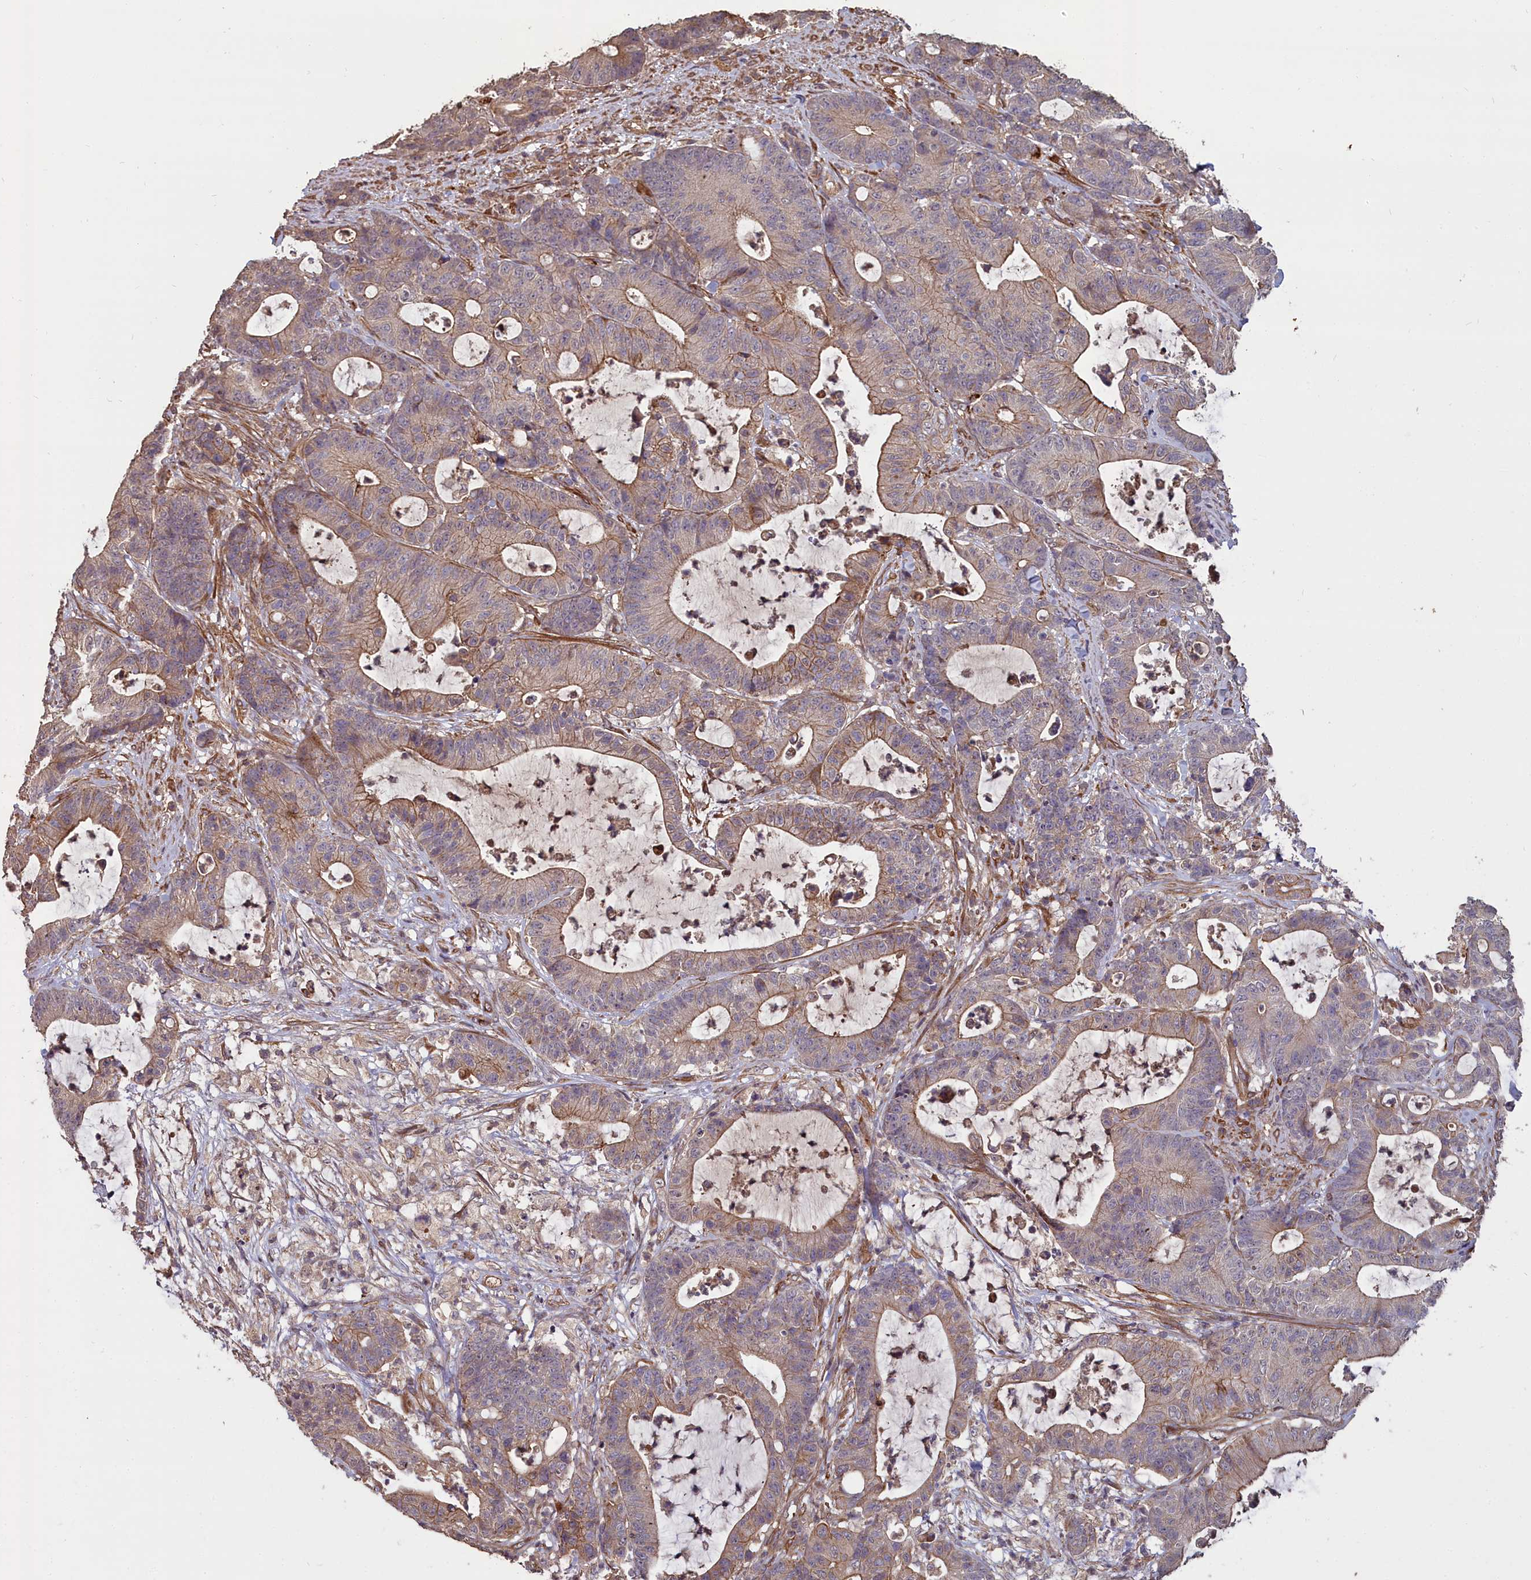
{"staining": {"intensity": "moderate", "quantity": ">75%", "location": "cytoplasmic/membranous"}, "tissue": "colorectal cancer", "cell_type": "Tumor cells", "image_type": "cancer", "snomed": [{"axis": "morphology", "description": "Adenocarcinoma, NOS"}, {"axis": "topography", "description": "Colon"}], "caption": "Colorectal cancer stained for a protein (brown) demonstrates moderate cytoplasmic/membranous positive positivity in approximately >75% of tumor cells.", "gene": "ATP6V0A2", "patient": {"sex": "female", "age": 84}}